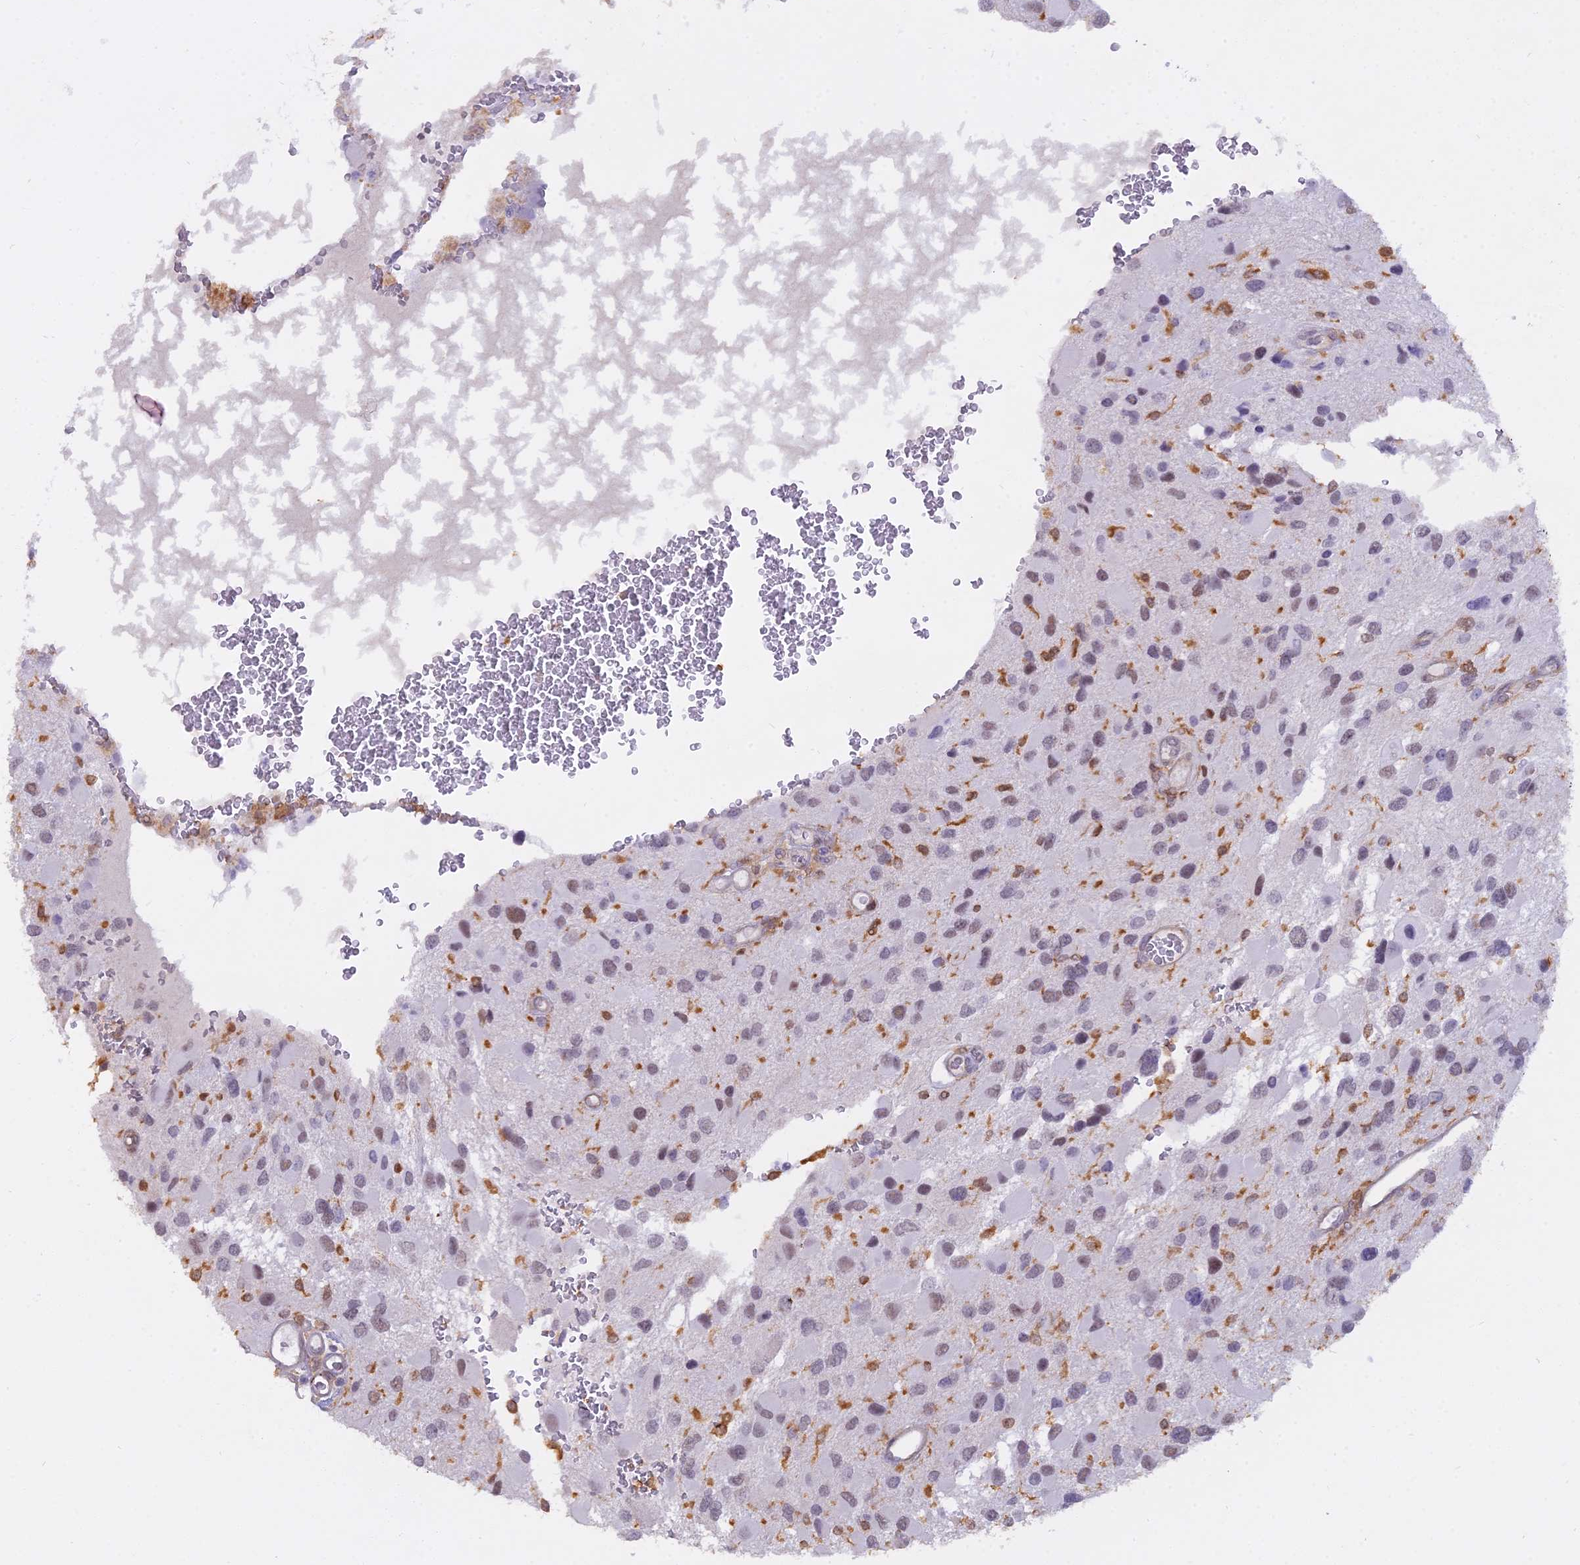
{"staining": {"intensity": "weak", "quantity": "<25%", "location": "nuclear"}, "tissue": "glioma", "cell_type": "Tumor cells", "image_type": "cancer", "snomed": [{"axis": "morphology", "description": "Glioma, malignant, High grade"}, {"axis": "topography", "description": "Brain"}], "caption": "A histopathology image of high-grade glioma (malignant) stained for a protein shows no brown staining in tumor cells.", "gene": "BLNK", "patient": {"sex": "male", "age": 53}}